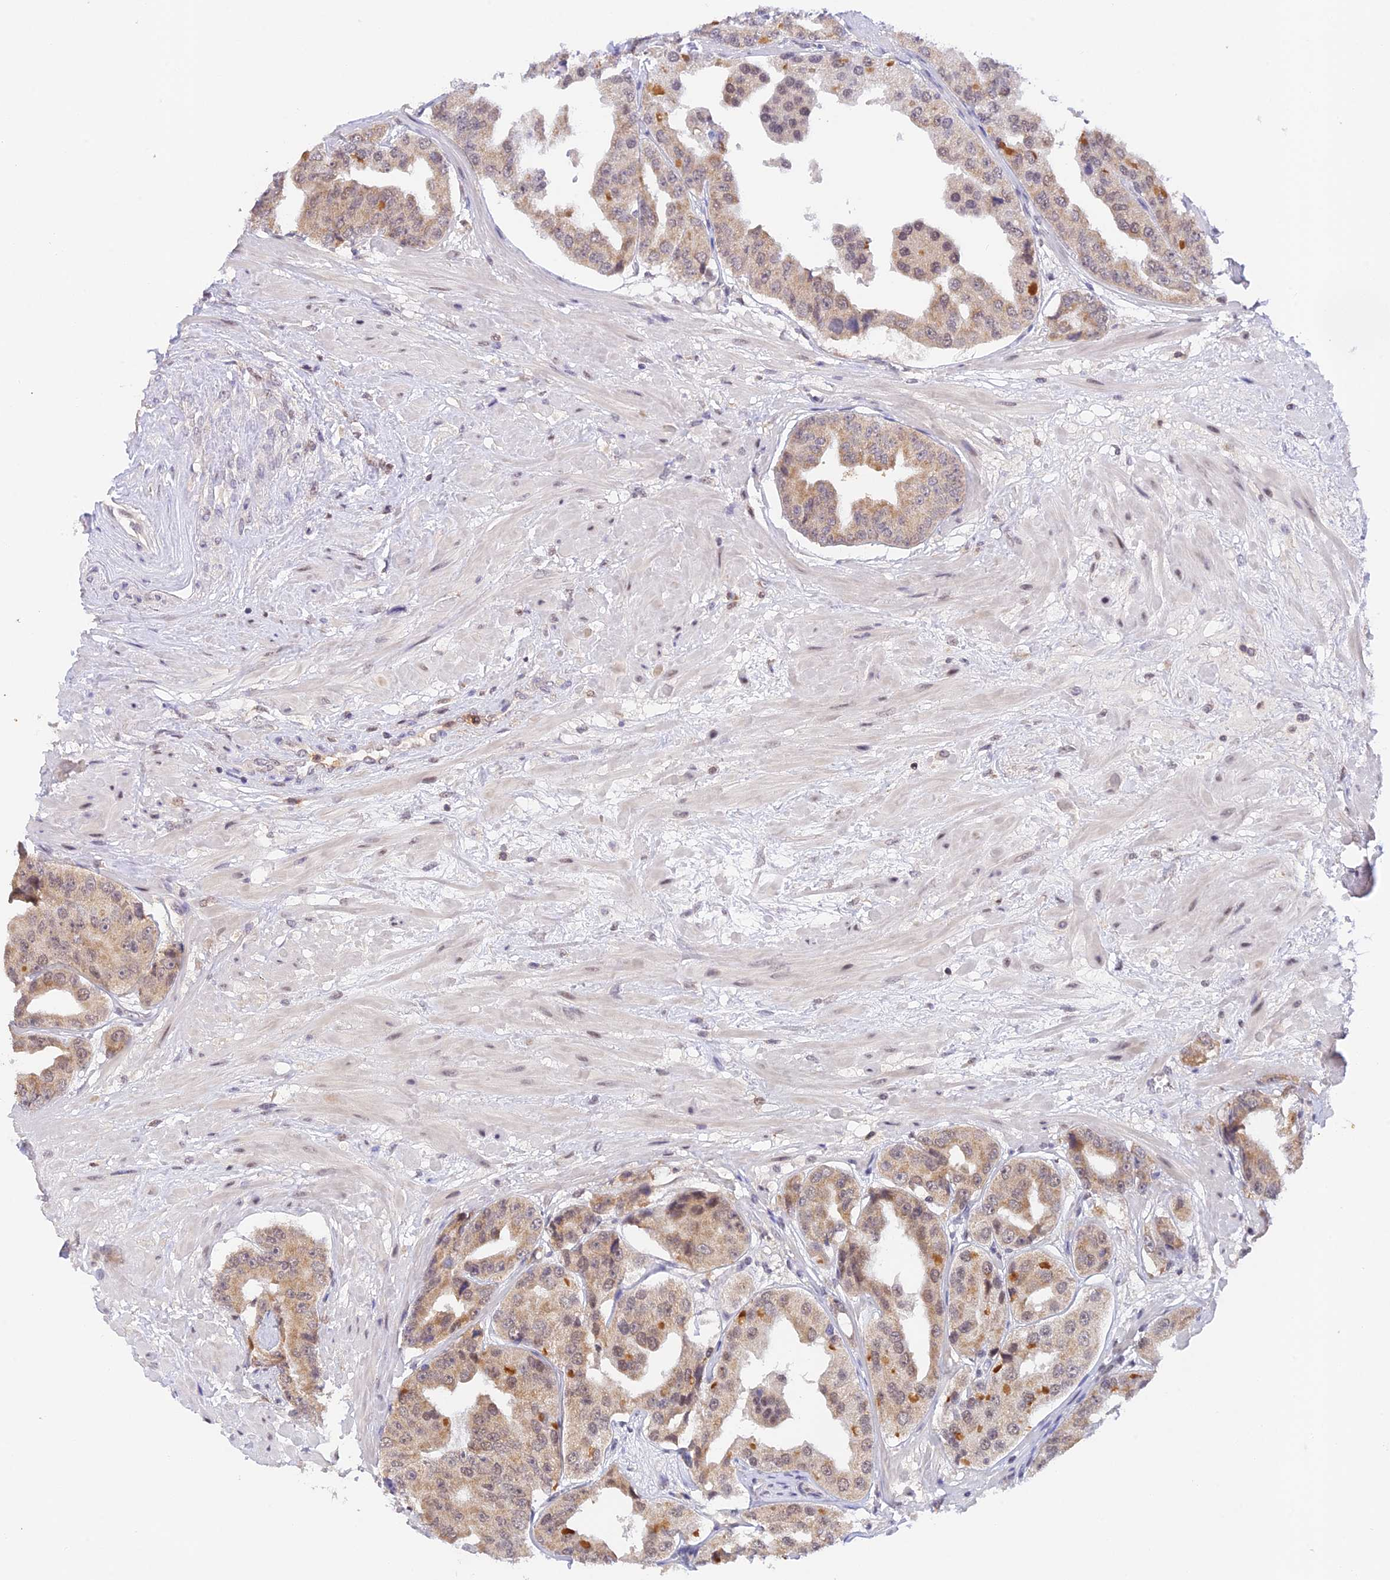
{"staining": {"intensity": "weak", "quantity": "25%-75%", "location": "cytoplasmic/membranous"}, "tissue": "prostate cancer", "cell_type": "Tumor cells", "image_type": "cancer", "snomed": [{"axis": "morphology", "description": "Adenocarcinoma, High grade"}, {"axis": "topography", "description": "Prostate"}], "caption": "Weak cytoplasmic/membranous protein staining is present in about 25%-75% of tumor cells in prostate cancer (high-grade adenocarcinoma). Nuclei are stained in blue.", "gene": "PEX16", "patient": {"sex": "male", "age": 63}}